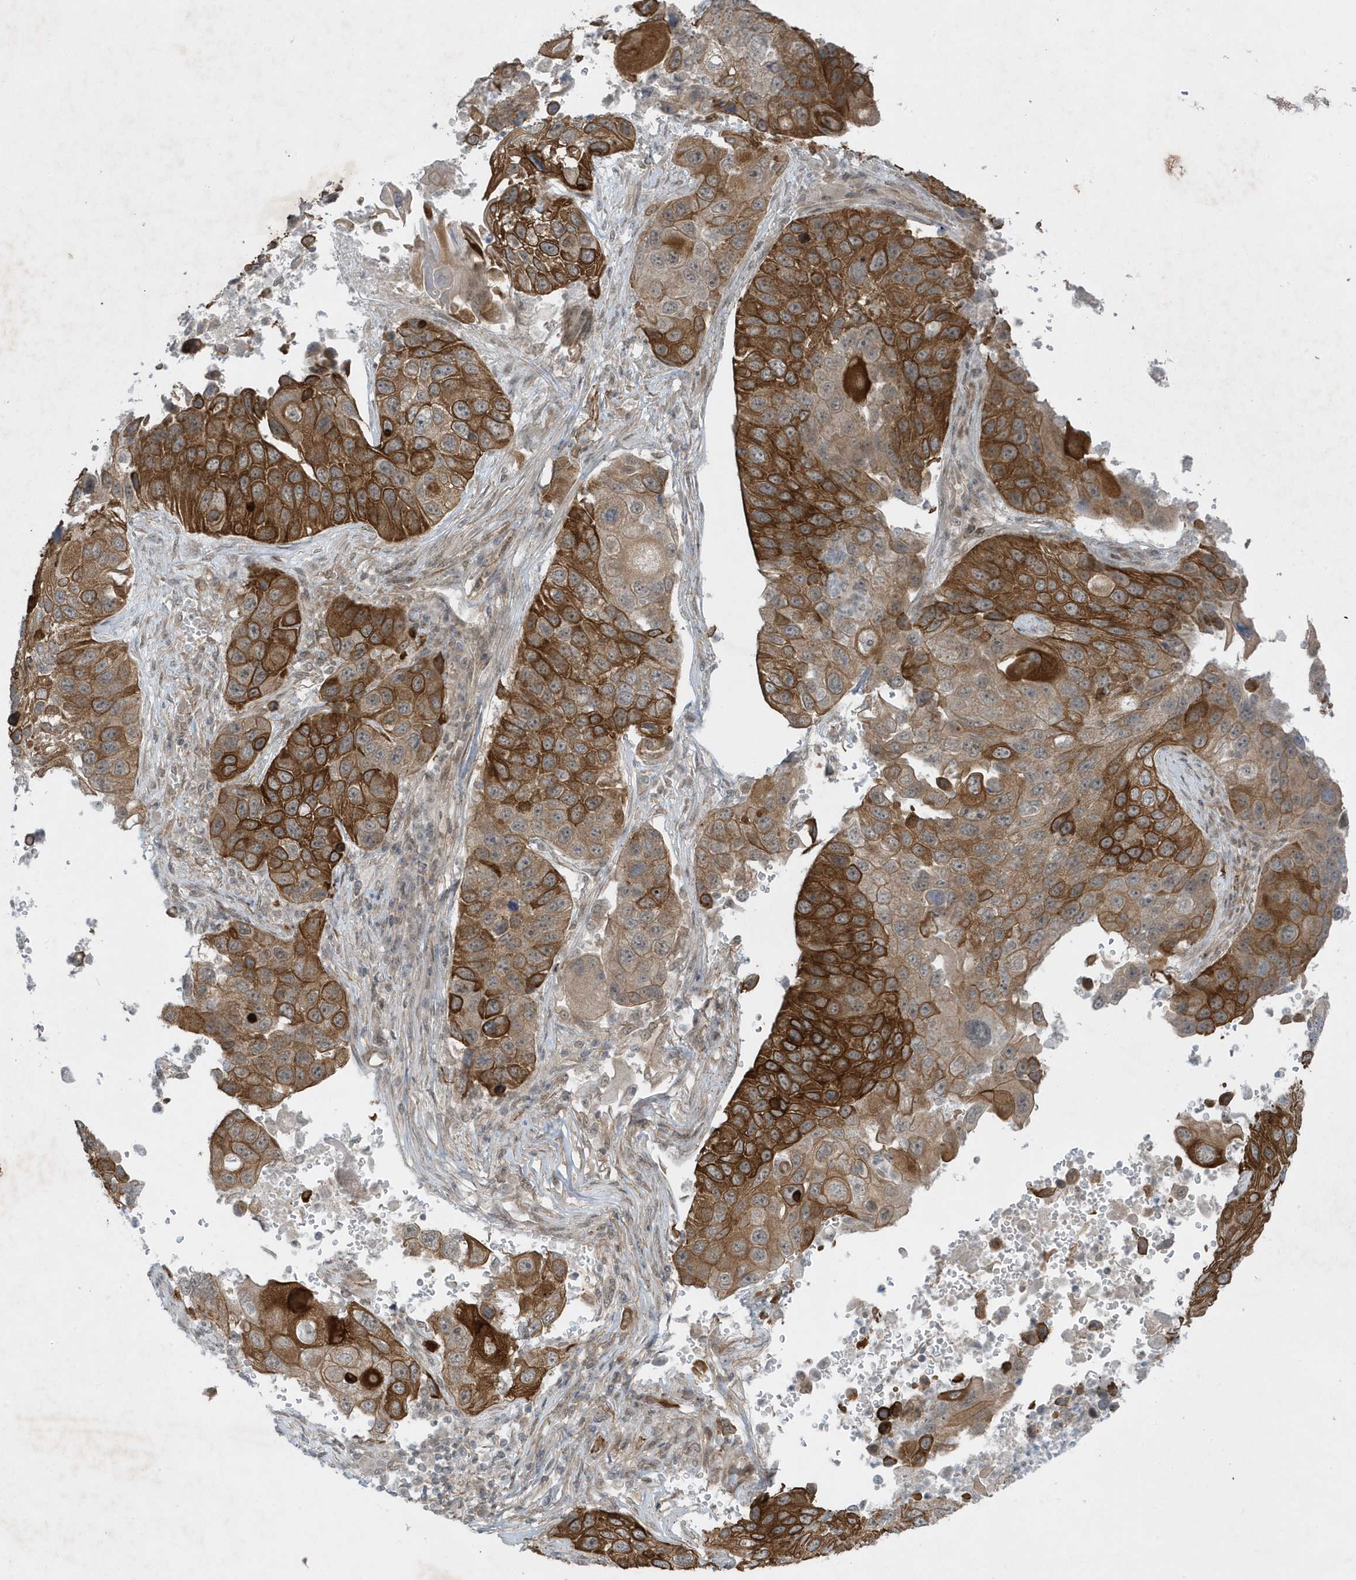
{"staining": {"intensity": "strong", "quantity": "25%-75%", "location": "cytoplasmic/membranous"}, "tissue": "lung cancer", "cell_type": "Tumor cells", "image_type": "cancer", "snomed": [{"axis": "morphology", "description": "Squamous cell carcinoma, NOS"}, {"axis": "topography", "description": "Lung"}], "caption": "Strong cytoplasmic/membranous staining for a protein is present in about 25%-75% of tumor cells of lung cancer (squamous cell carcinoma) using immunohistochemistry (IHC).", "gene": "PARD3B", "patient": {"sex": "male", "age": 61}}